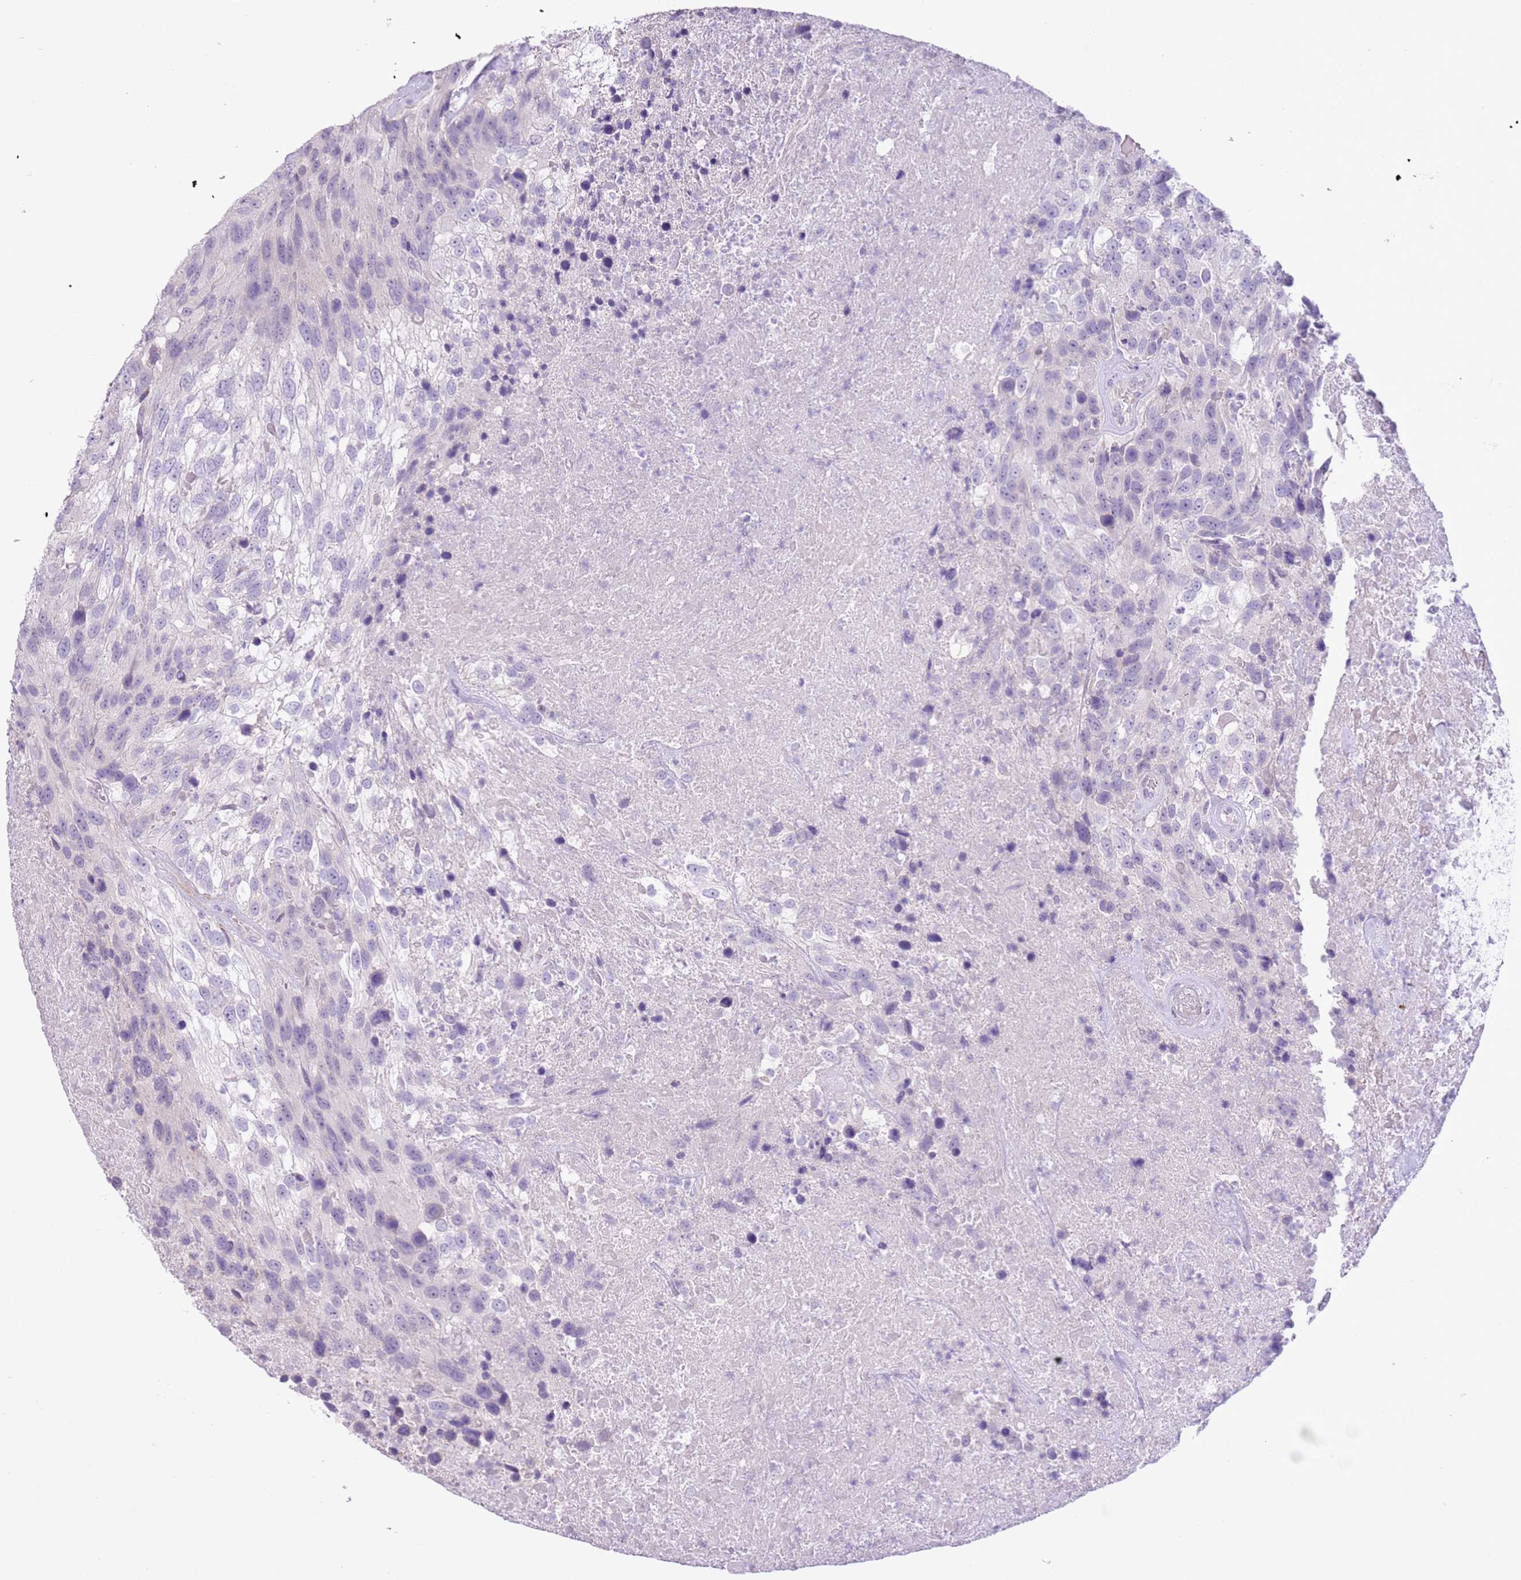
{"staining": {"intensity": "negative", "quantity": "none", "location": "none"}, "tissue": "urothelial cancer", "cell_type": "Tumor cells", "image_type": "cancer", "snomed": [{"axis": "morphology", "description": "Urothelial carcinoma, High grade"}, {"axis": "topography", "description": "Urinary bladder"}], "caption": "Urothelial cancer stained for a protein using IHC exhibits no expression tumor cells.", "gene": "ZNF239", "patient": {"sex": "female", "age": 70}}